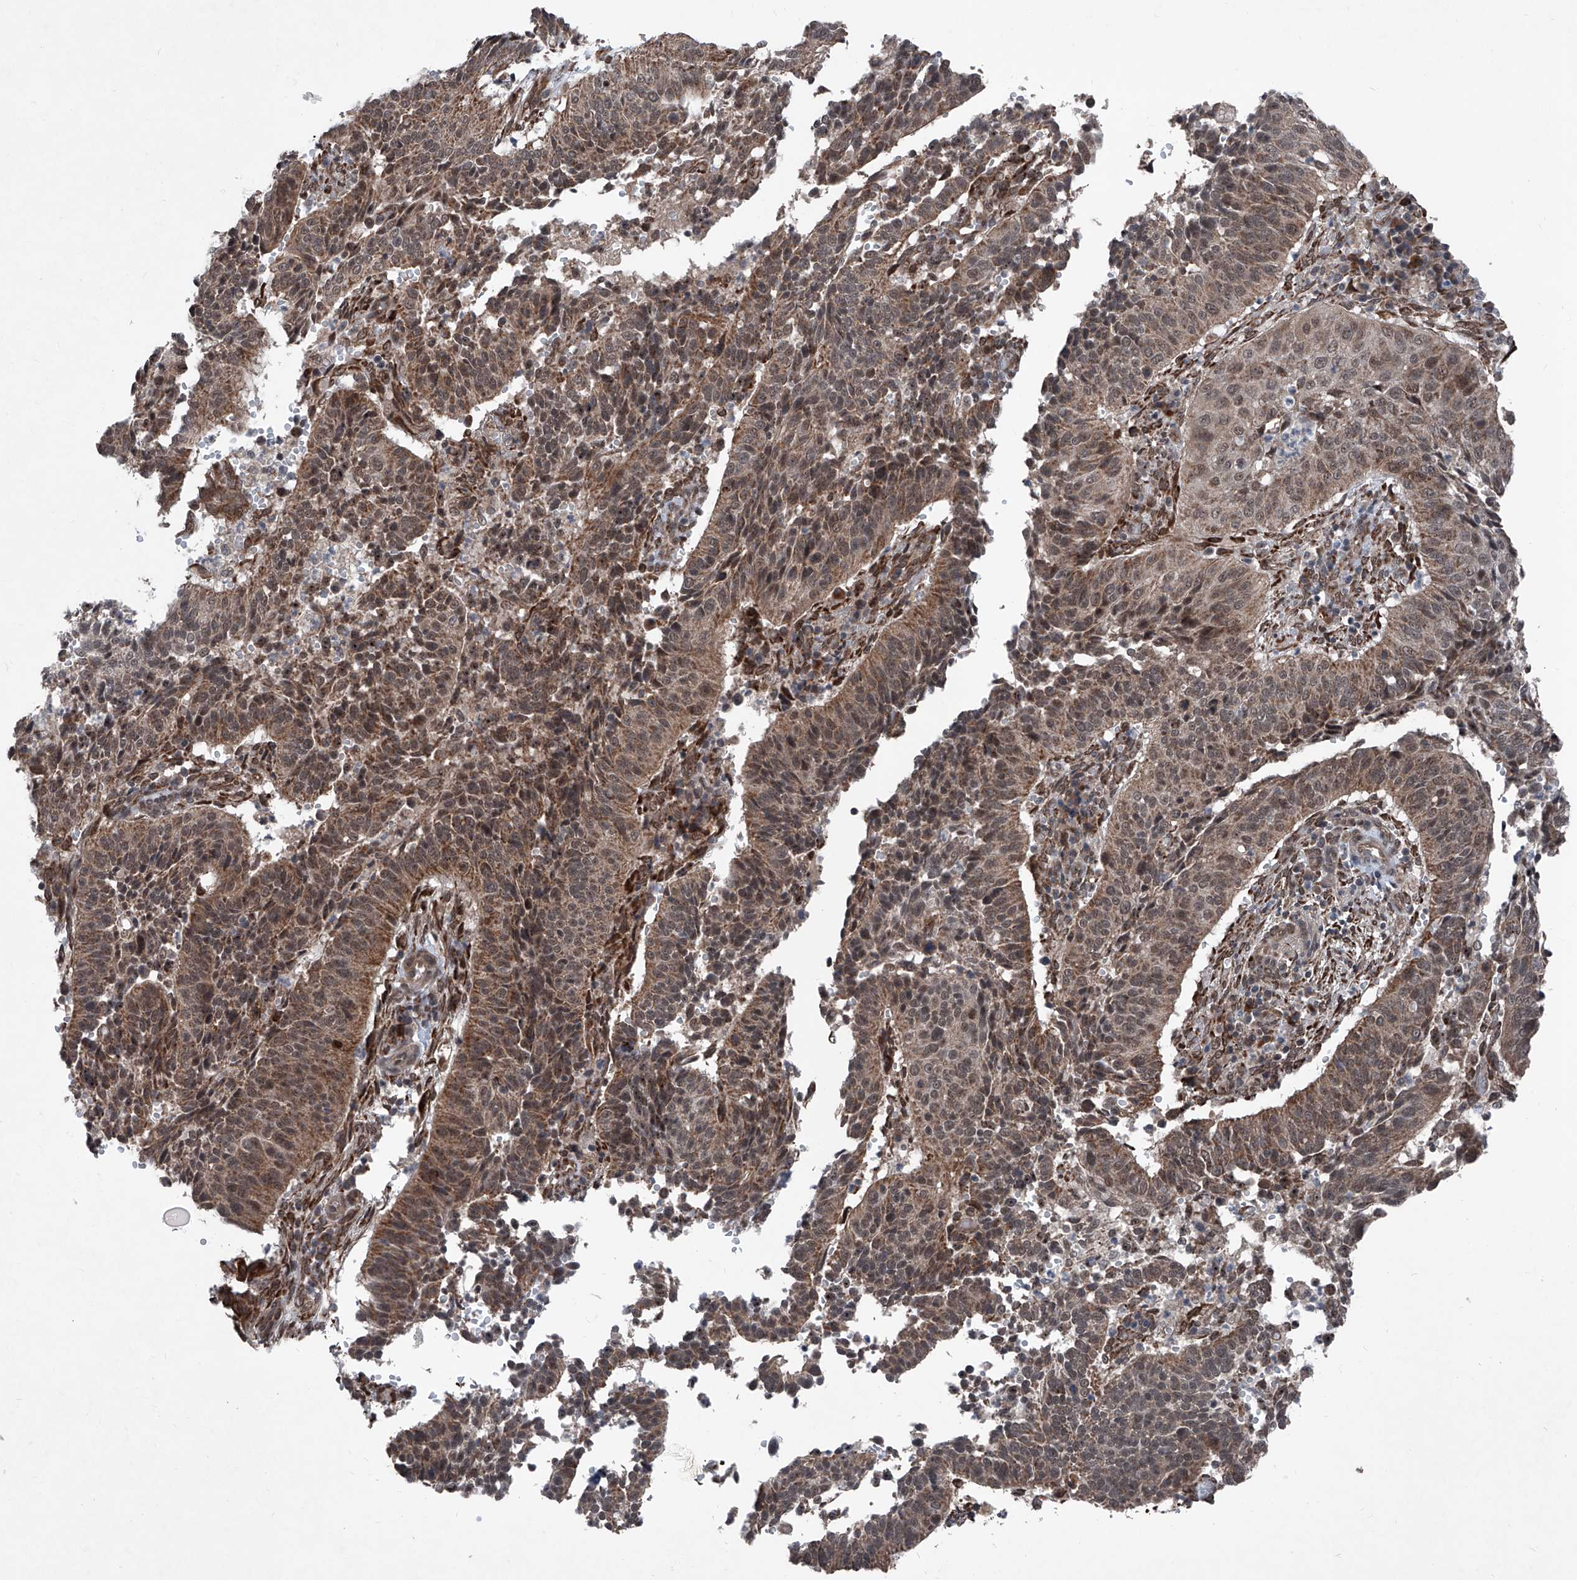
{"staining": {"intensity": "moderate", "quantity": ">75%", "location": "cytoplasmic/membranous"}, "tissue": "cervical cancer", "cell_type": "Tumor cells", "image_type": "cancer", "snomed": [{"axis": "morphology", "description": "Normal tissue, NOS"}, {"axis": "morphology", "description": "Squamous cell carcinoma, NOS"}, {"axis": "topography", "description": "Cervix"}], "caption": "Squamous cell carcinoma (cervical) stained with DAB (3,3'-diaminobenzidine) immunohistochemistry exhibits medium levels of moderate cytoplasmic/membranous expression in approximately >75% of tumor cells.", "gene": "COA7", "patient": {"sex": "female", "age": 39}}